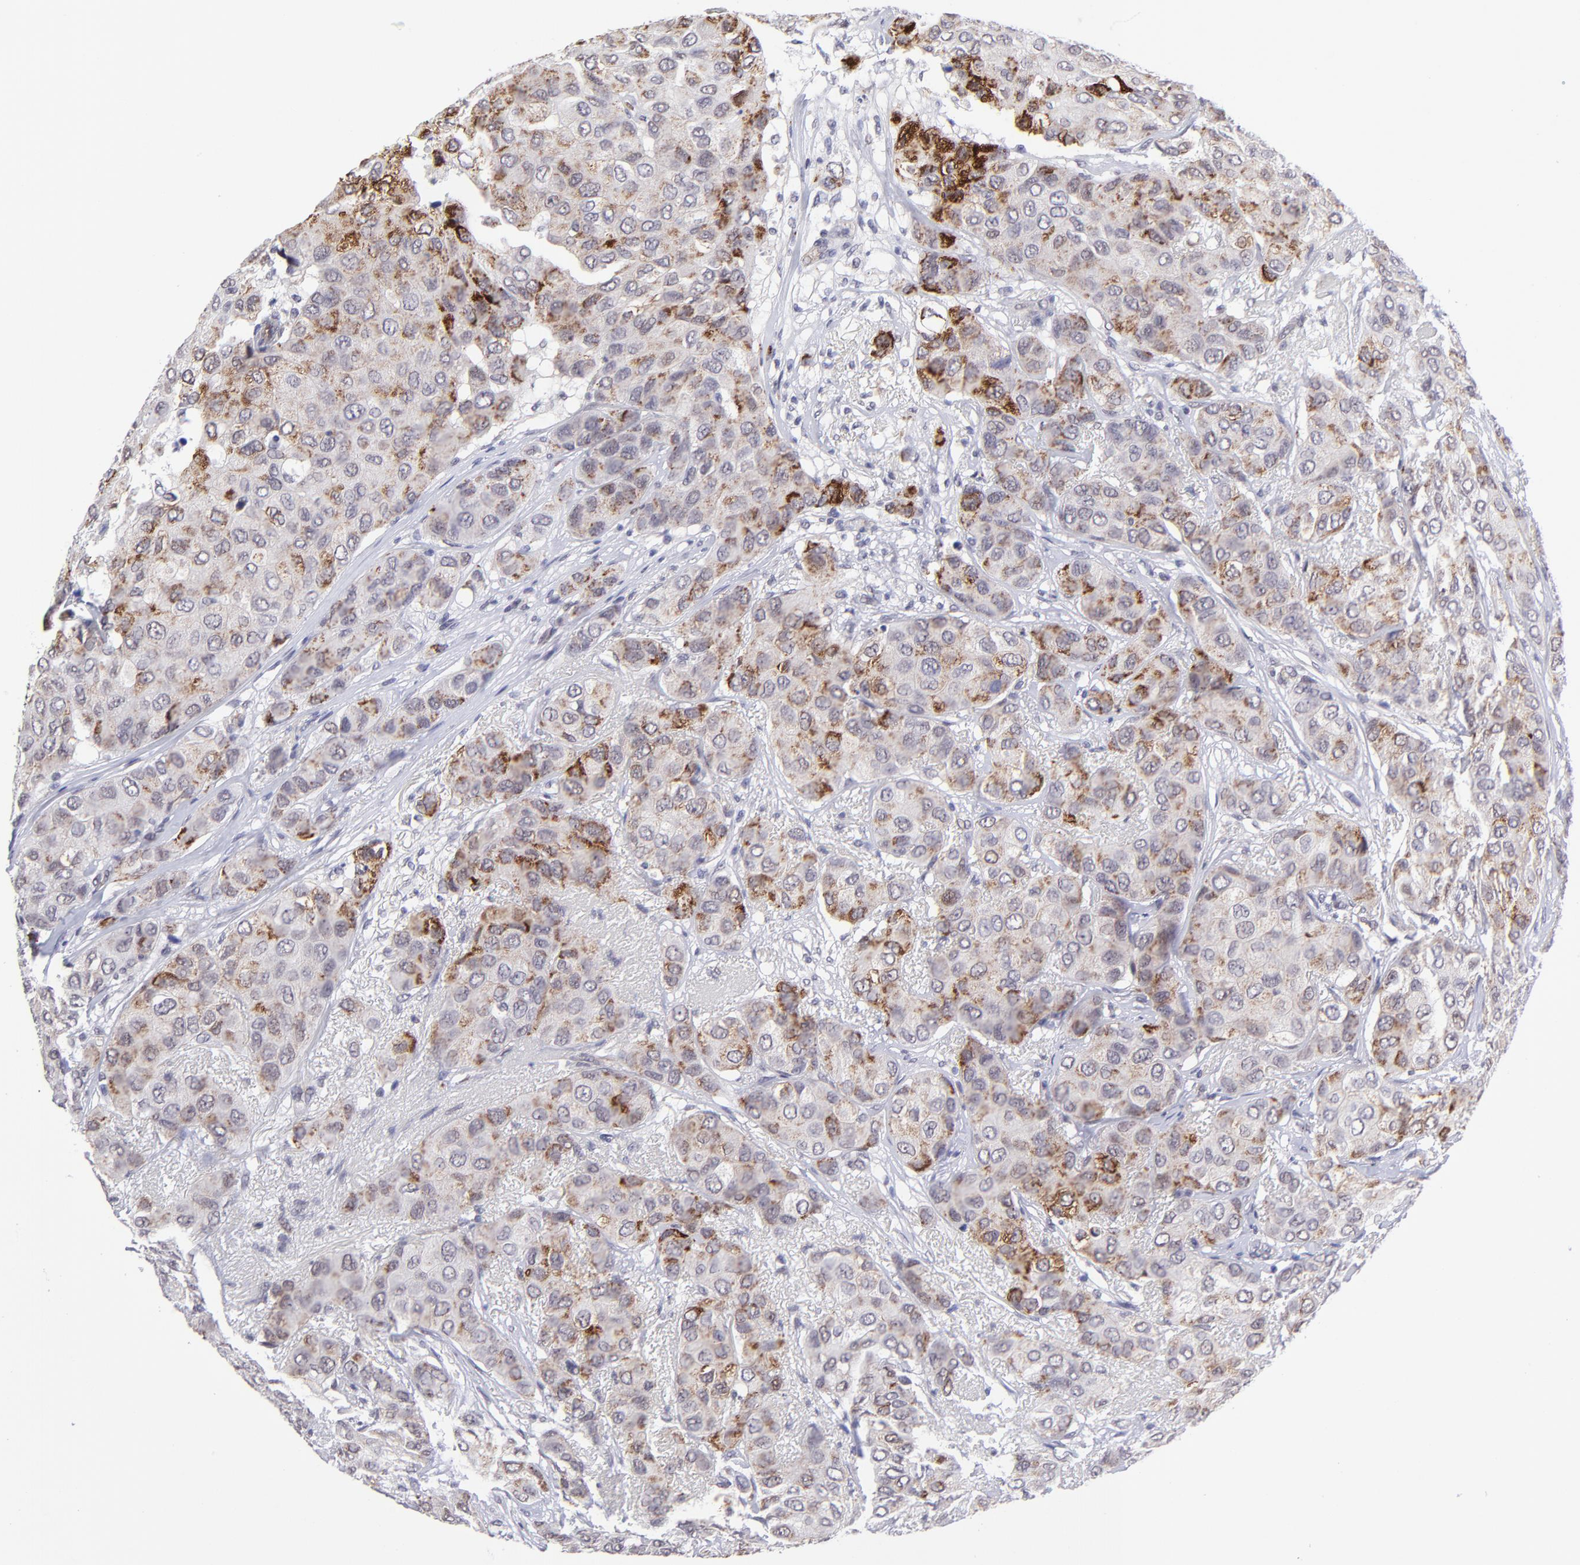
{"staining": {"intensity": "strong", "quantity": "<25%", "location": "cytoplasmic/membranous"}, "tissue": "breast cancer", "cell_type": "Tumor cells", "image_type": "cancer", "snomed": [{"axis": "morphology", "description": "Duct carcinoma"}, {"axis": "topography", "description": "Breast"}], "caption": "Strong cytoplasmic/membranous expression for a protein is identified in approximately <25% of tumor cells of breast invasive ductal carcinoma using immunohistochemistry.", "gene": "SOX6", "patient": {"sex": "female", "age": 68}}